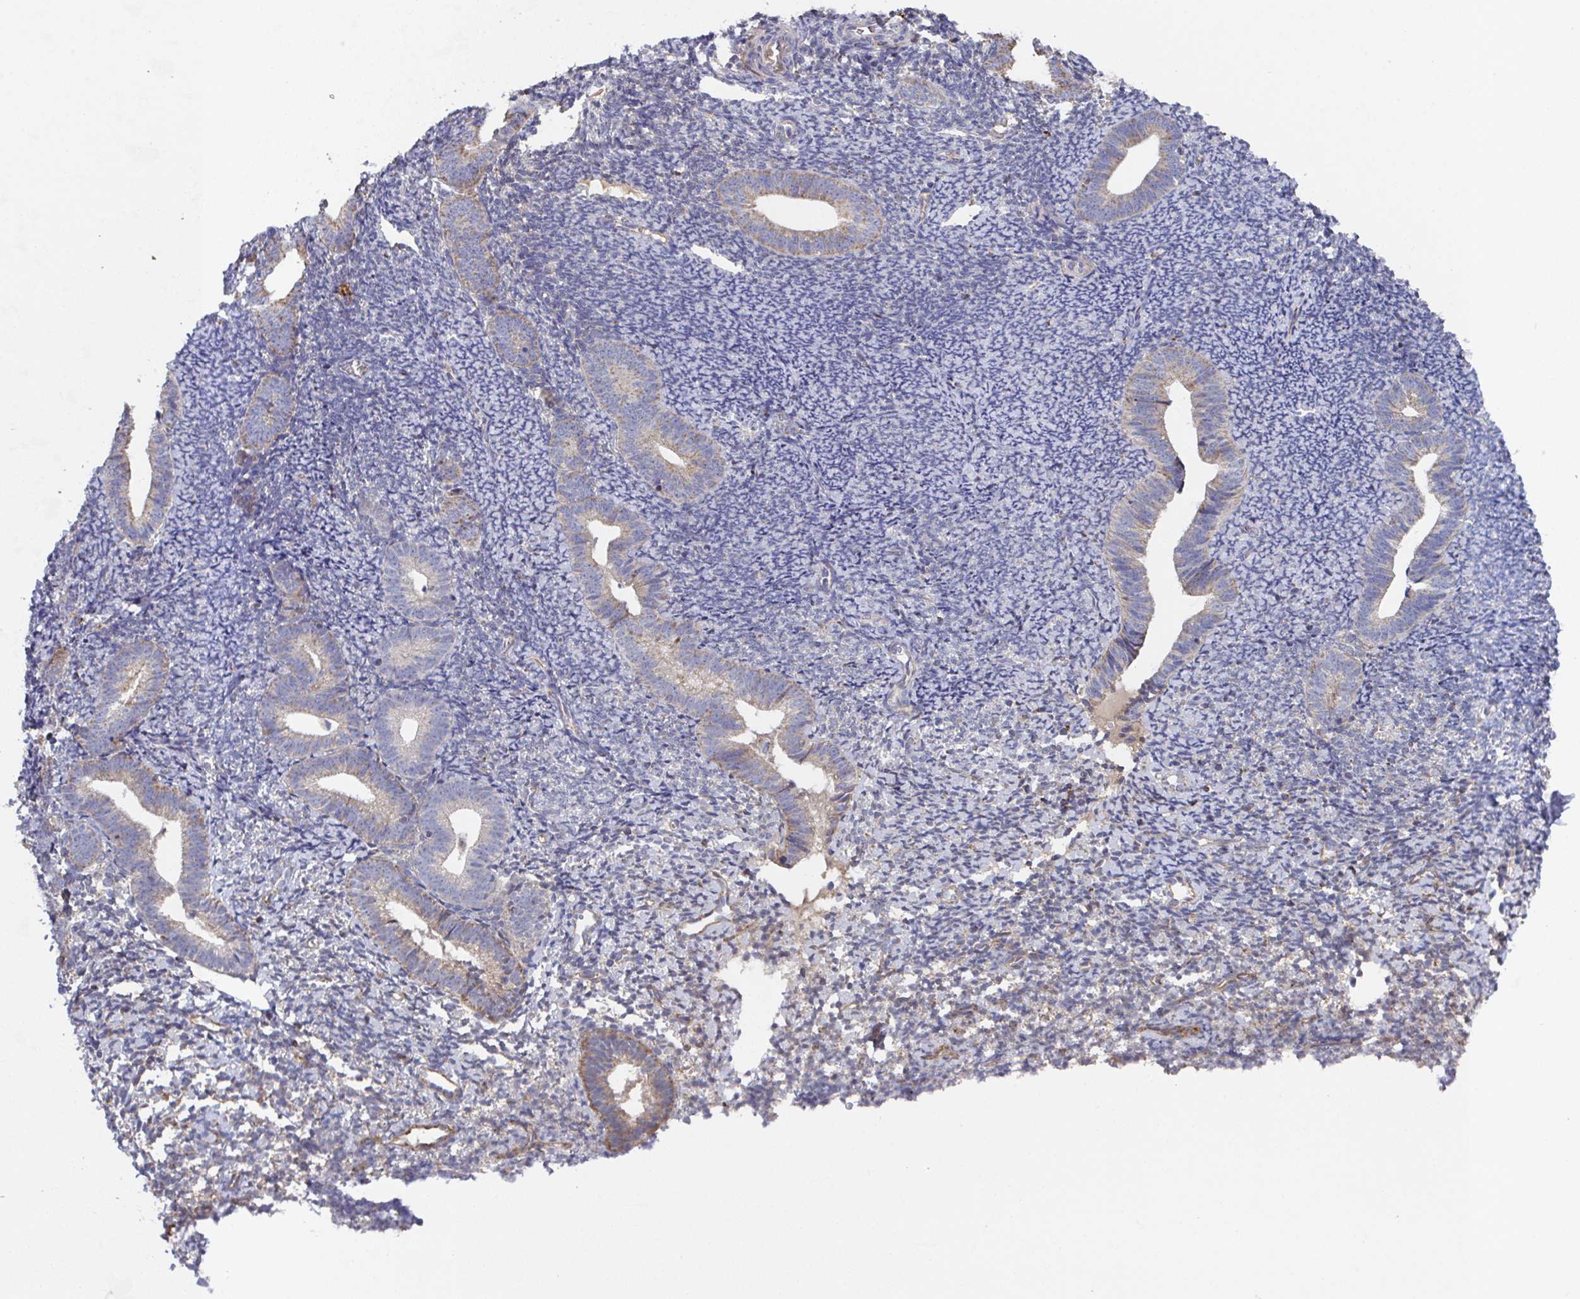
{"staining": {"intensity": "negative", "quantity": "none", "location": "none"}, "tissue": "endometrium", "cell_type": "Cells in endometrial stroma", "image_type": "normal", "snomed": [{"axis": "morphology", "description": "Normal tissue, NOS"}, {"axis": "topography", "description": "Endometrium"}], "caption": "IHC of normal human endometrium reveals no positivity in cells in endometrial stroma.", "gene": "MT", "patient": {"sex": "female", "age": 39}}